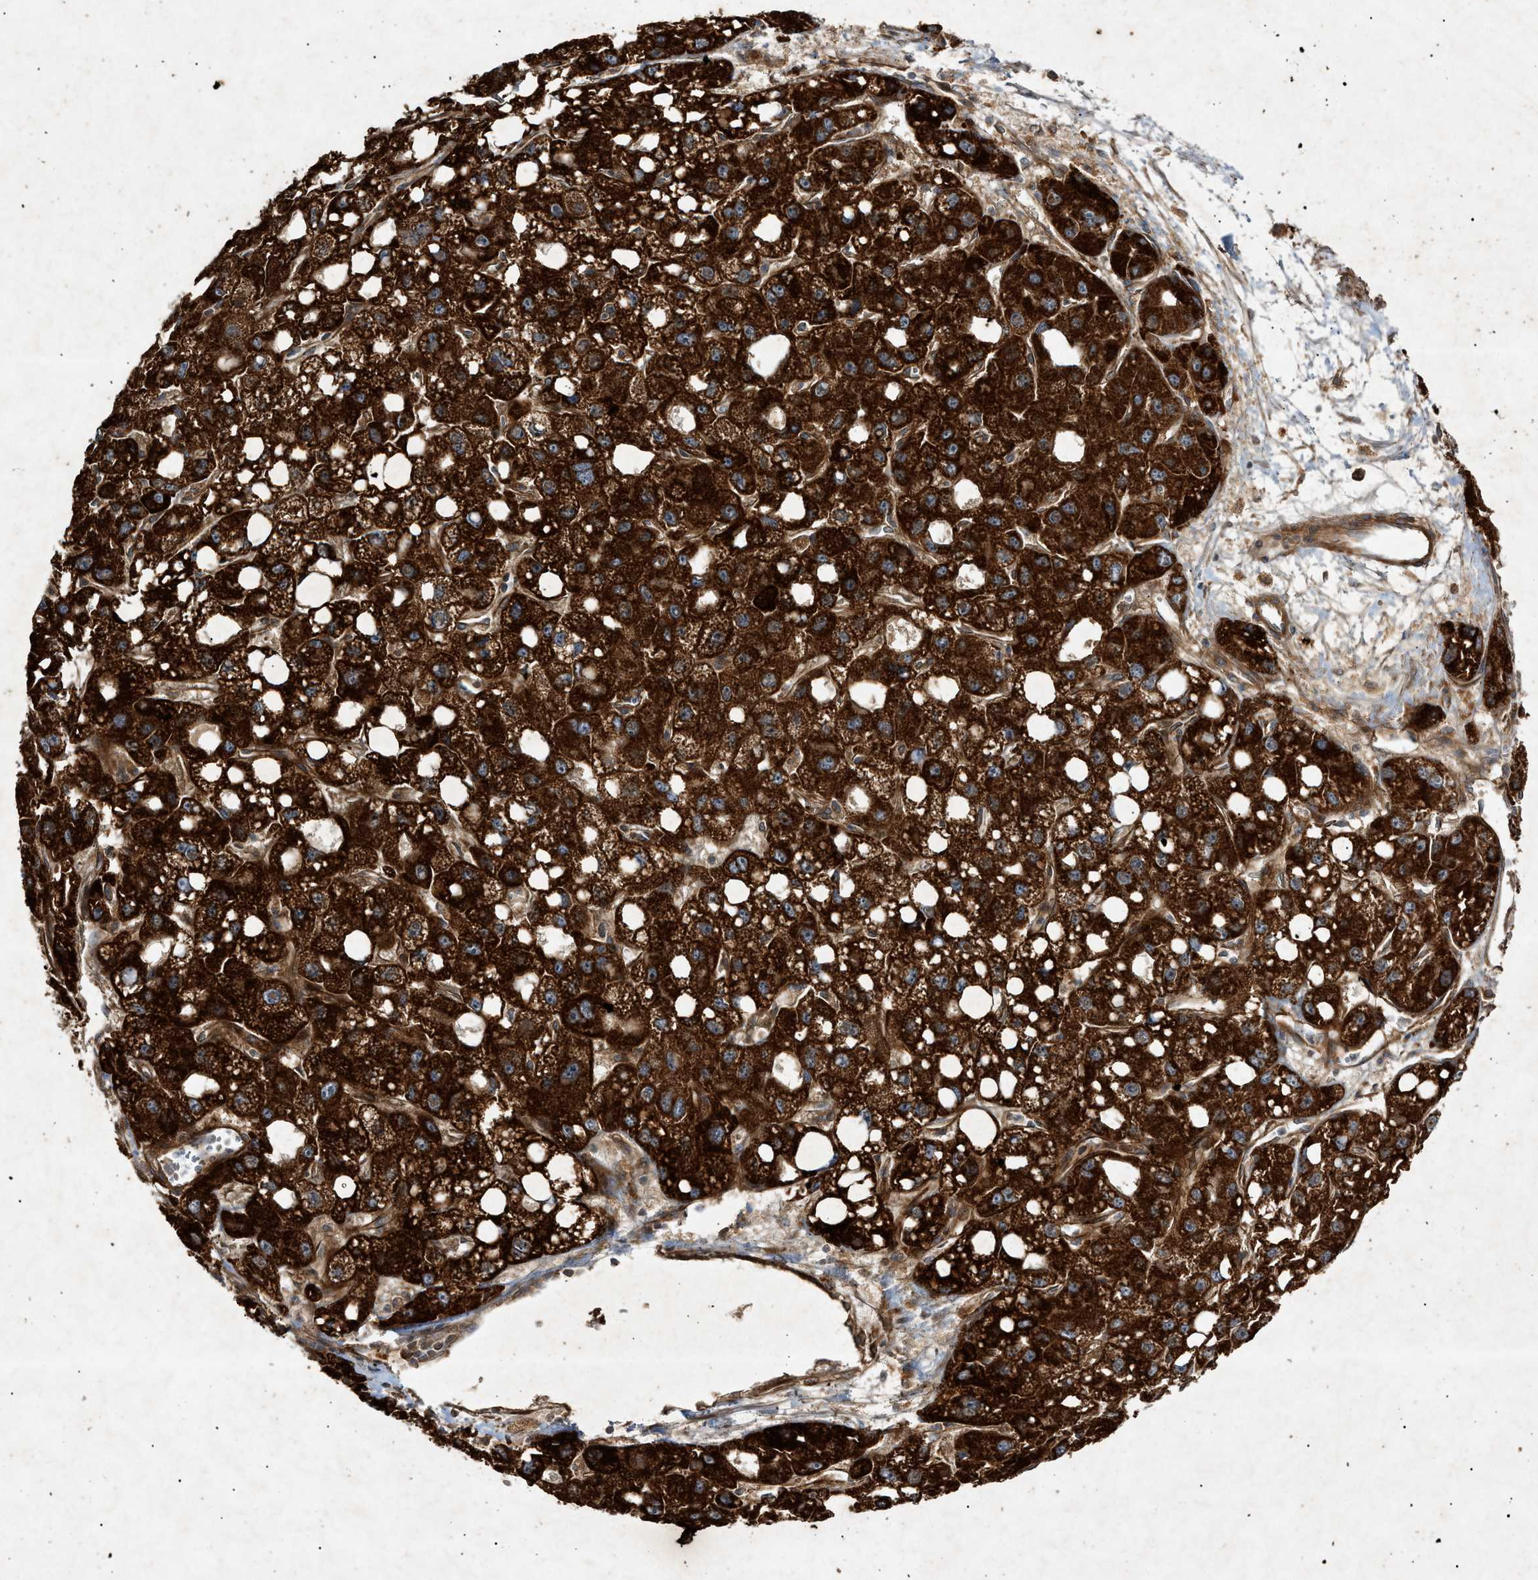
{"staining": {"intensity": "strong", "quantity": ">75%", "location": "cytoplasmic/membranous"}, "tissue": "liver cancer", "cell_type": "Tumor cells", "image_type": "cancer", "snomed": [{"axis": "morphology", "description": "Carcinoma, Hepatocellular, NOS"}, {"axis": "topography", "description": "Liver"}], "caption": "Immunohistochemical staining of human liver cancer shows high levels of strong cytoplasmic/membranous protein positivity in about >75% of tumor cells. The staining is performed using DAB brown chromogen to label protein expression. The nuclei are counter-stained blue using hematoxylin.", "gene": "MTCH1", "patient": {"sex": "male", "age": 55}}